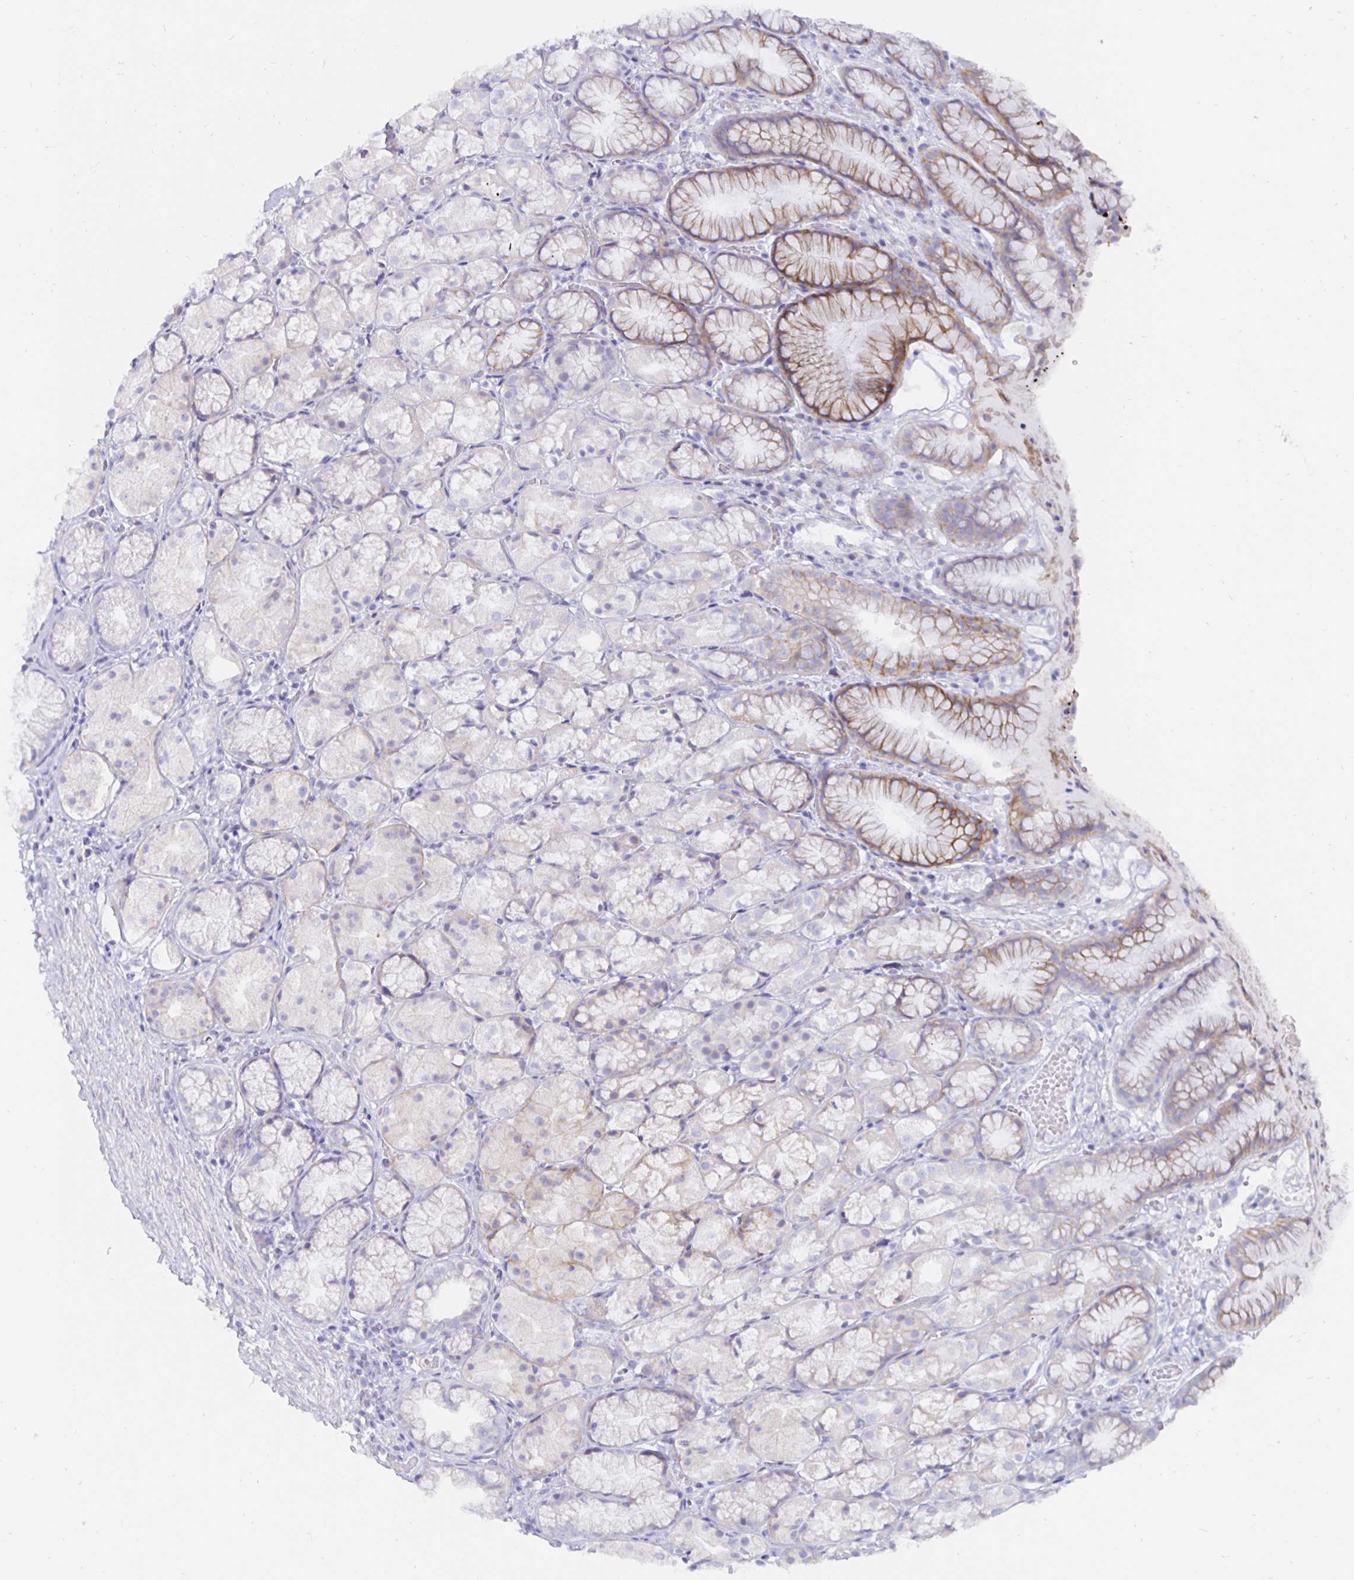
{"staining": {"intensity": "moderate", "quantity": "25%-75%", "location": "cytoplasmic/membranous"}, "tissue": "stomach", "cell_type": "Glandular cells", "image_type": "normal", "snomed": [{"axis": "morphology", "description": "Normal tissue, NOS"}, {"axis": "topography", "description": "Stomach"}], "caption": "Protein staining of unremarkable stomach exhibits moderate cytoplasmic/membranous staining in approximately 25%-75% of glandular cells. The staining is performed using DAB (3,3'-diaminobenzidine) brown chromogen to label protein expression. The nuclei are counter-stained blue using hematoxylin.", "gene": "DNAI2", "patient": {"sex": "male", "age": 70}}